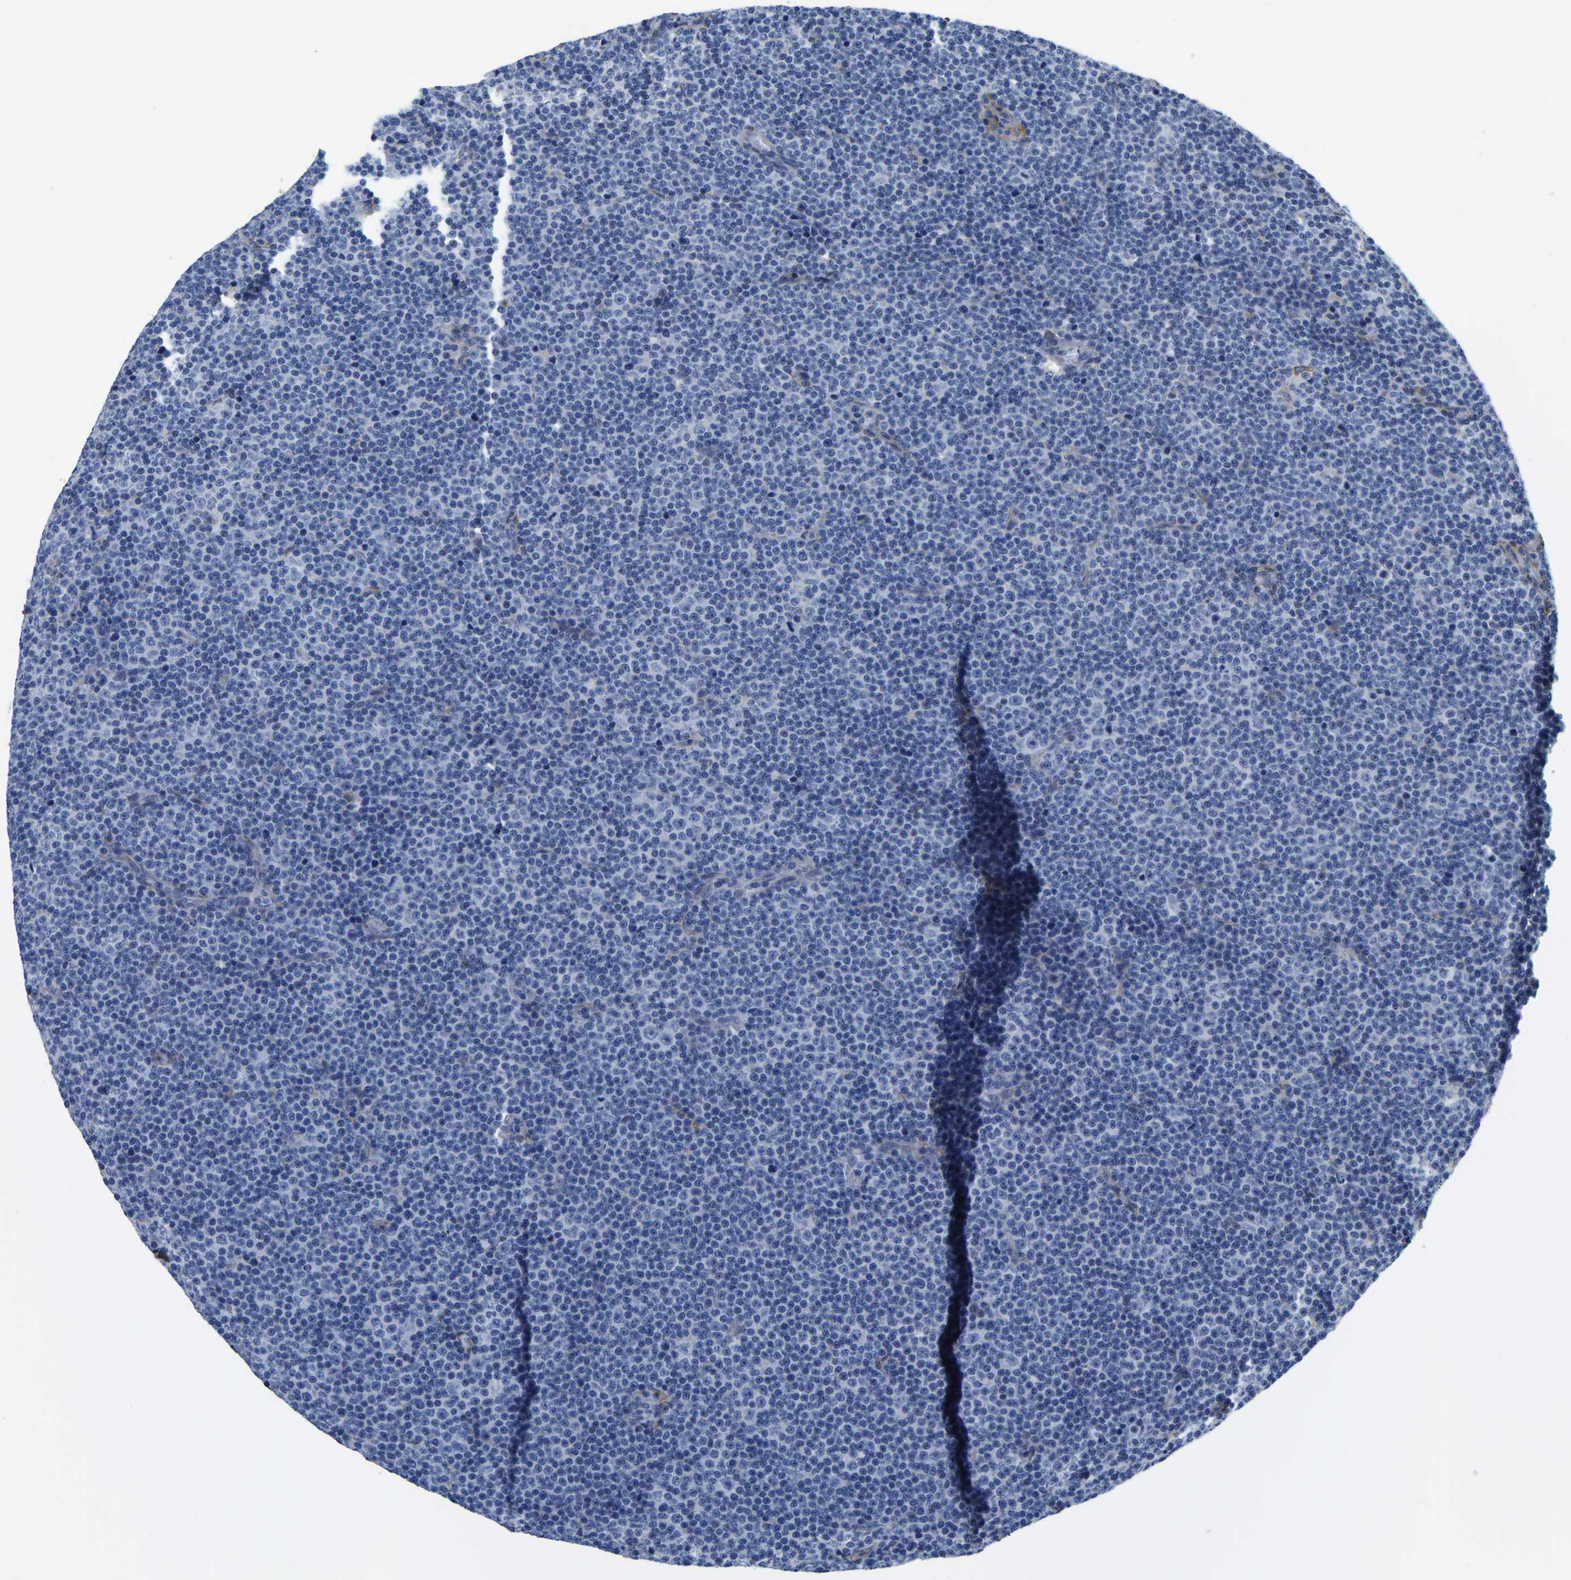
{"staining": {"intensity": "negative", "quantity": "none", "location": "none"}, "tissue": "lymphoma", "cell_type": "Tumor cells", "image_type": "cancer", "snomed": [{"axis": "morphology", "description": "Malignant lymphoma, non-Hodgkin's type, Low grade"}, {"axis": "topography", "description": "Lymph node"}], "caption": "IHC micrograph of neoplastic tissue: lymphoma stained with DAB reveals no significant protein positivity in tumor cells.", "gene": "COL6A1", "patient": {"sex": "female", "age": 67}}